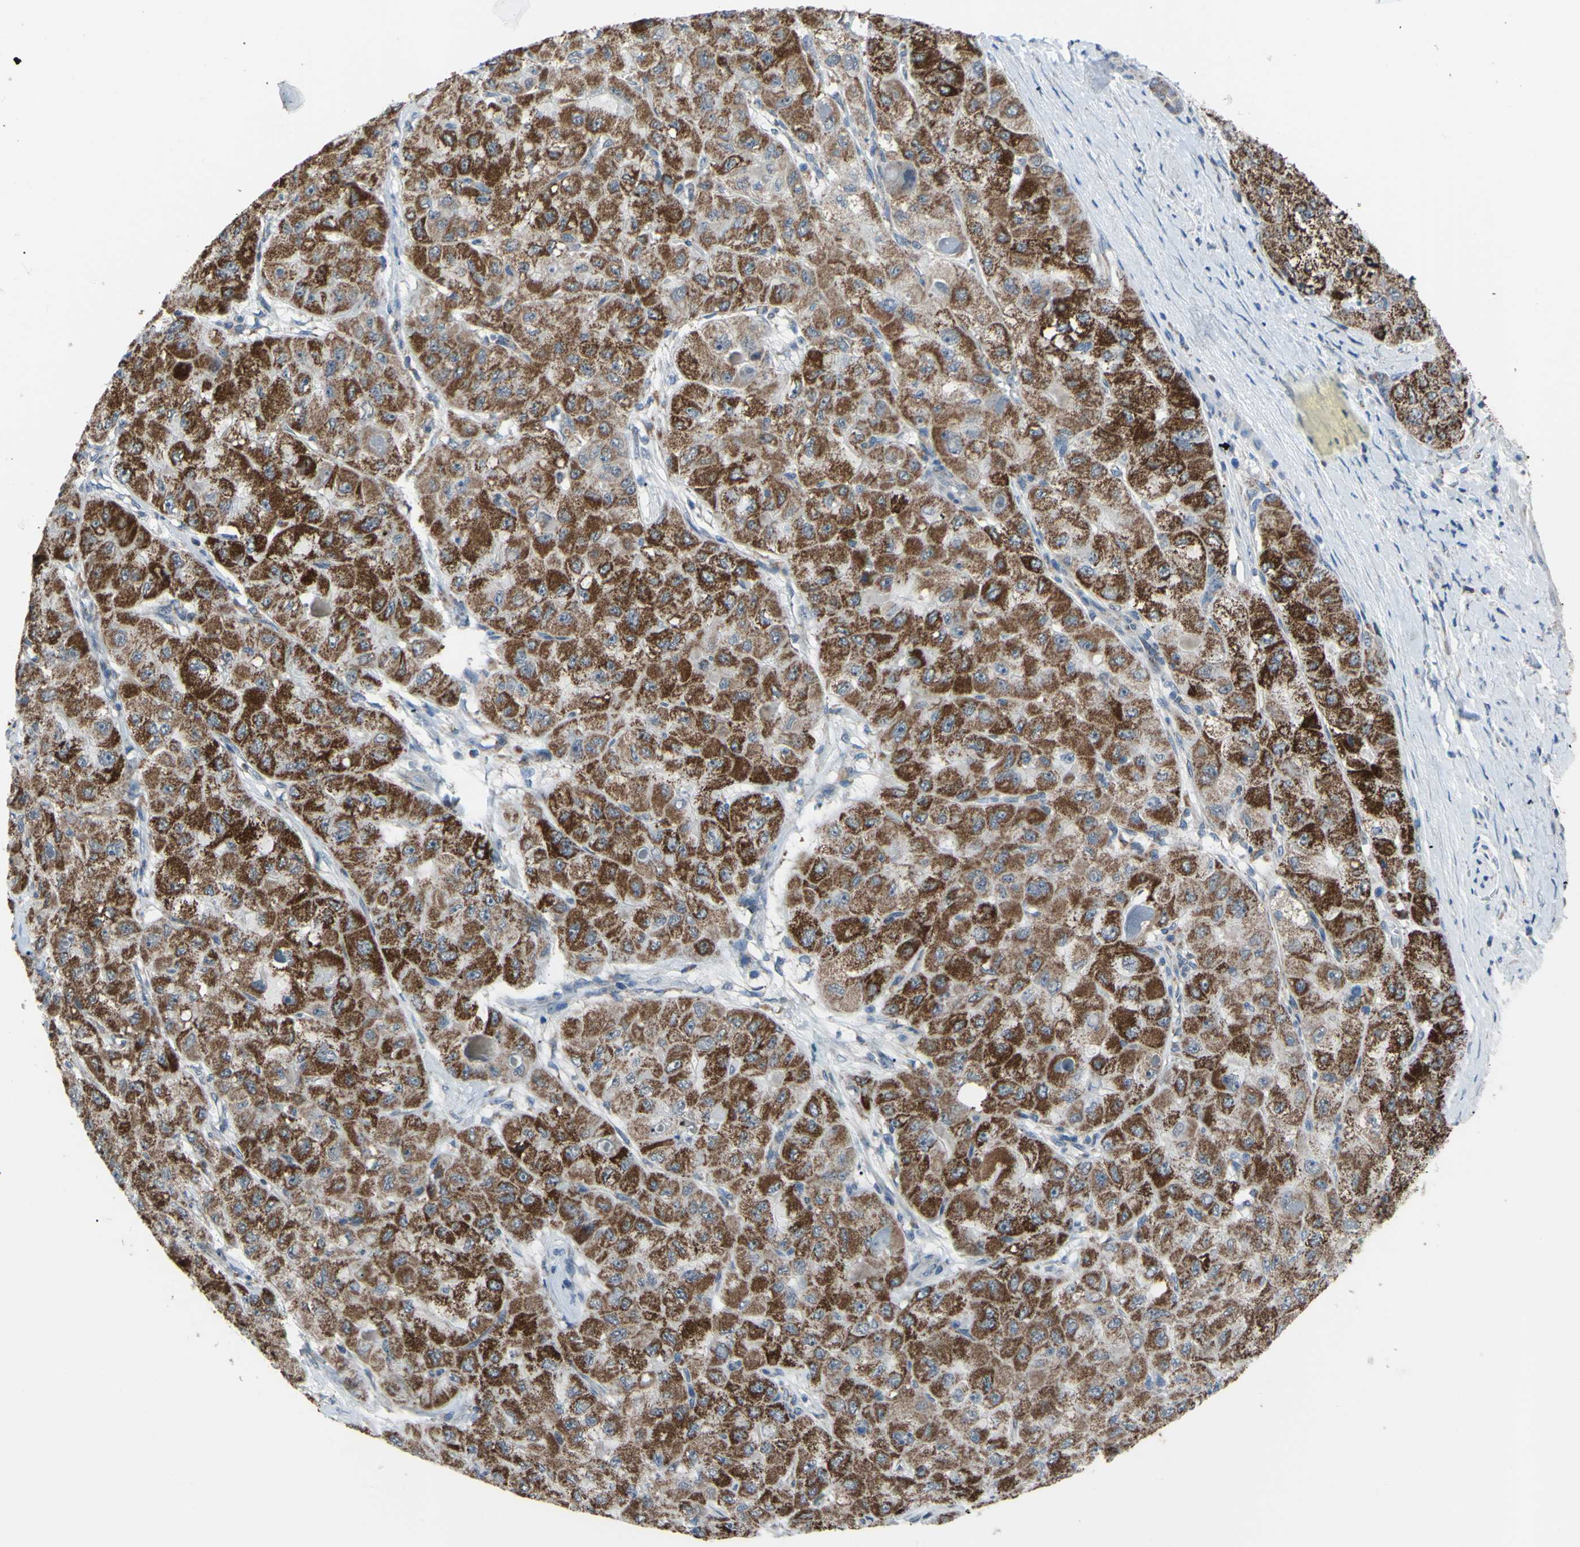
{"staining": {"intensity": "moderate", "quantity": ">75%", "location": "cytoplasmic/membranous"}, "tissue": "liver cancer", "cell_type": "Tumor cells", "image_type": "cancer", "snomed": [{"axis": "morphology", "description": "Carcinoma, Hepatocellular, NOS"}, {"axis": "topography", "description": "Liver"}], "caption": "Immunohistochemistry image of neoplastic tissue: liver hepatocellular carcinoma stained using immunohistochemistry reveals medium levels of moderate protein expression localized specifically in the cytoplasmic/membranous of tumor cells, appearing as a cytoplasmic/membranous brown color.", "gene": "GLT8D1", "patient": {"sex": "male", "age": 80}}